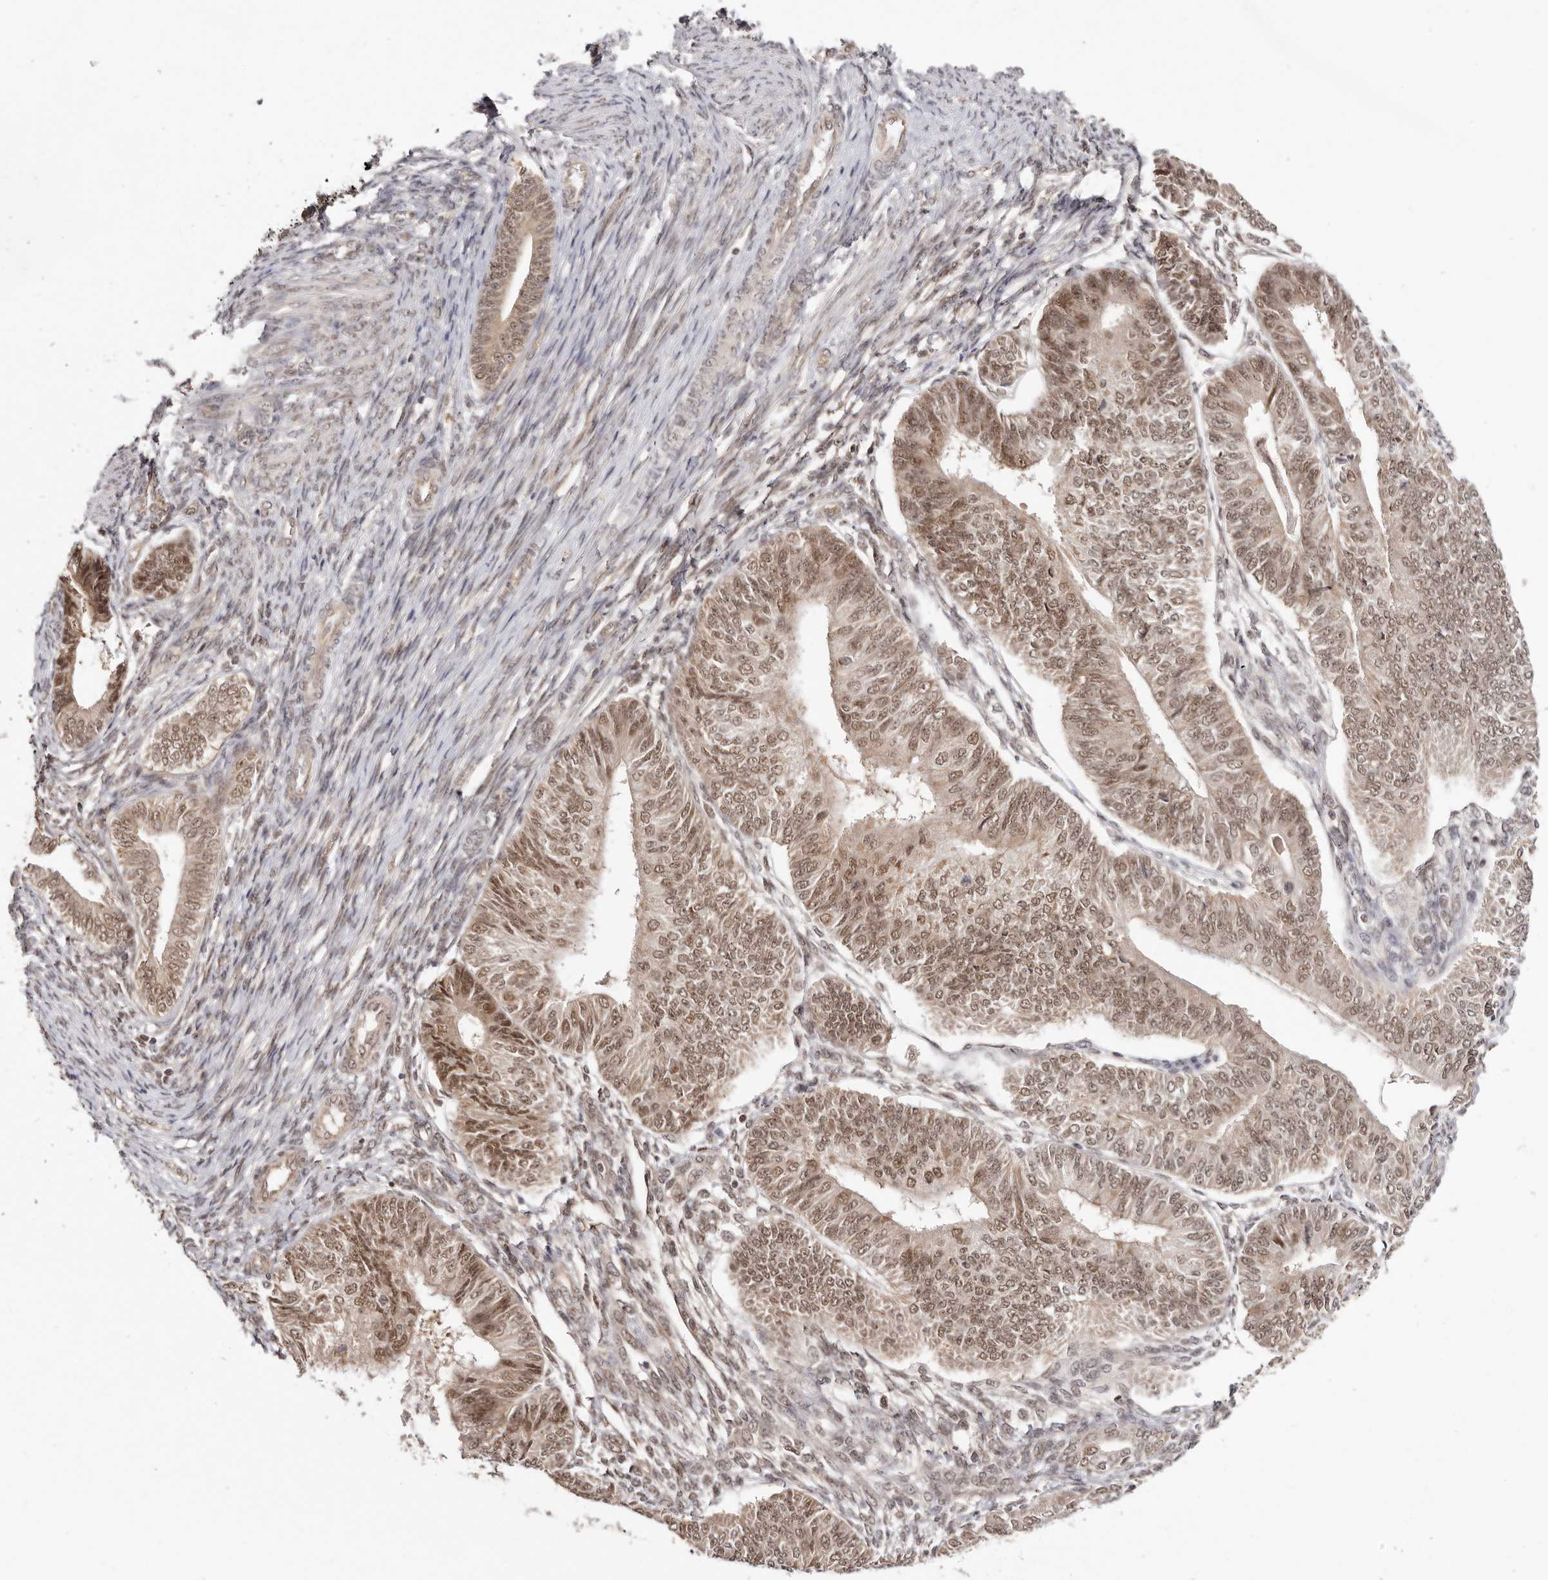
{"staining": {"intensity": "moderate", "quantity": ">75%", "location": "nuclear"}, "tissue": "endometrial cancer", "cell_type": "Tumor cells", "image_type": "cancer", "snomed": [{"axis": "morphology", "description": "Adenocarcinoma, NOS"}, {"axis": "topography", "description": "Endometrium"}], "caption": "This photomicrograph shows immunohistochemistry (IHC) staining of endometrial adenocarcinoma, with medium moderate nuclear positivity in about >75% of tumor cells.", "gene": "MED8", "patient": {"sex": "female", "age": 58}}